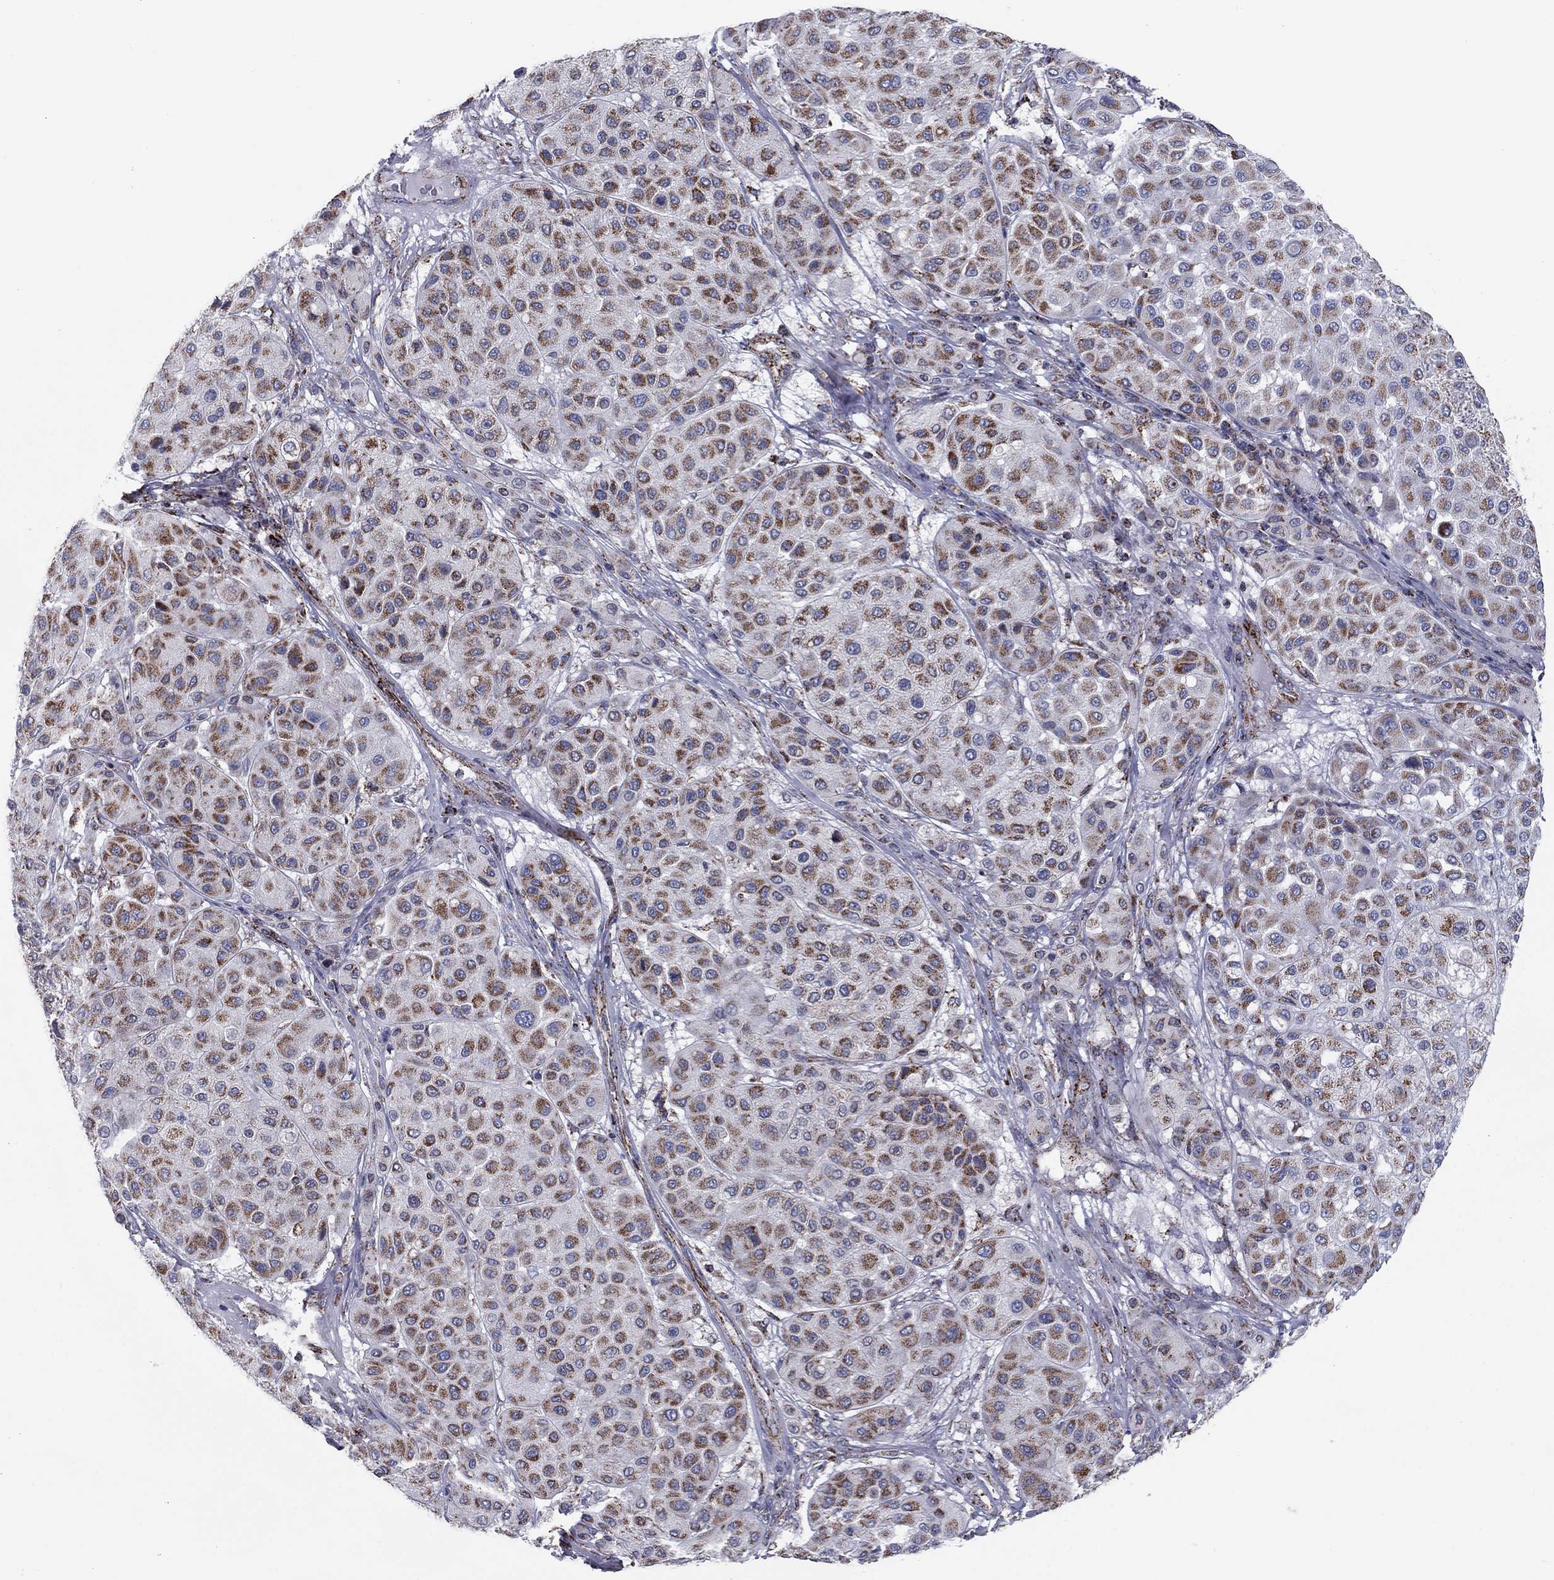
{"staining": {"intensity": "moderate", "quantity": ">75%", "location": "cytoplasmic/membranous"}, "tissue": "melanoma", "cell_type": "Tumor cells", "image_type": "cancer", "snomed": [{"axis": "morphology", "description": "Malignant melanoma, Metastatic site"}, {"axis": "topography", "description": "Smooth muscle"}], "caption": "Immunohistochemistry (IHC) staining of melanoma, which reveals medium levels of moderate cytoplasmic/membranous staining in about >75% of tumor cells indicating moderate cytoplasmic/membranous protein expression. The staining was performed using DAB (brown) for protein detection and nuclei were counterstained in hematoxylin (blue).", "gene": "NDUFV1", "patient": {"sex": "male", "age": 41}}